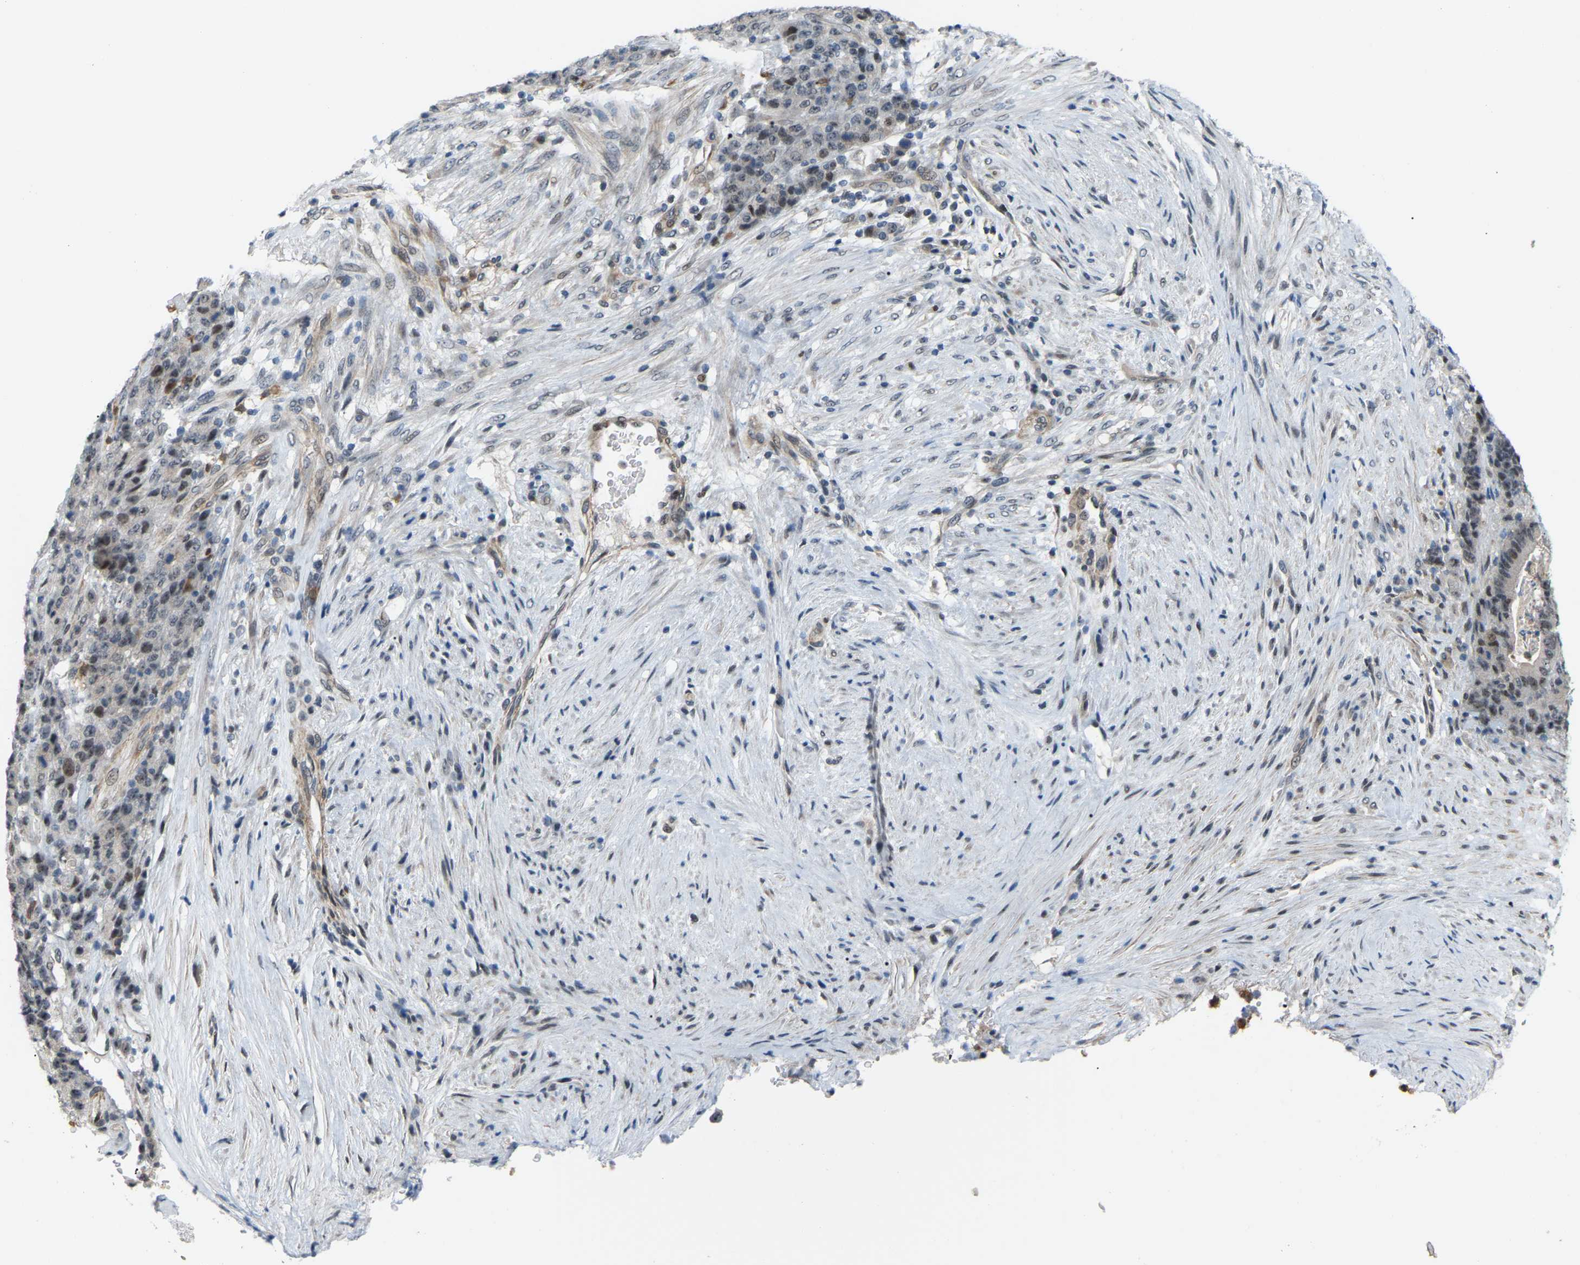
{"staining": {"intensity": "negative", "quantity": "none", "location": "none"}, "tissue": "stomach cancer", "cell_type": "Tumor cells", "image_type": "cancer", "snomed": [{"axis": "morphology", "description": "Adenocarcinoma, NOS"}, {"axis": "topography", "description": "Stomach"}], "caption": "Histopathology image shows no protein staining in tumor cells of stomach cancer (adenocarcinoma) tissue. (Brightfield microscopy of DAB immunohistochemistry (IHC) at high magnification).", "gene": "CROT", "patient": {"sex": "female", "age": 73}}